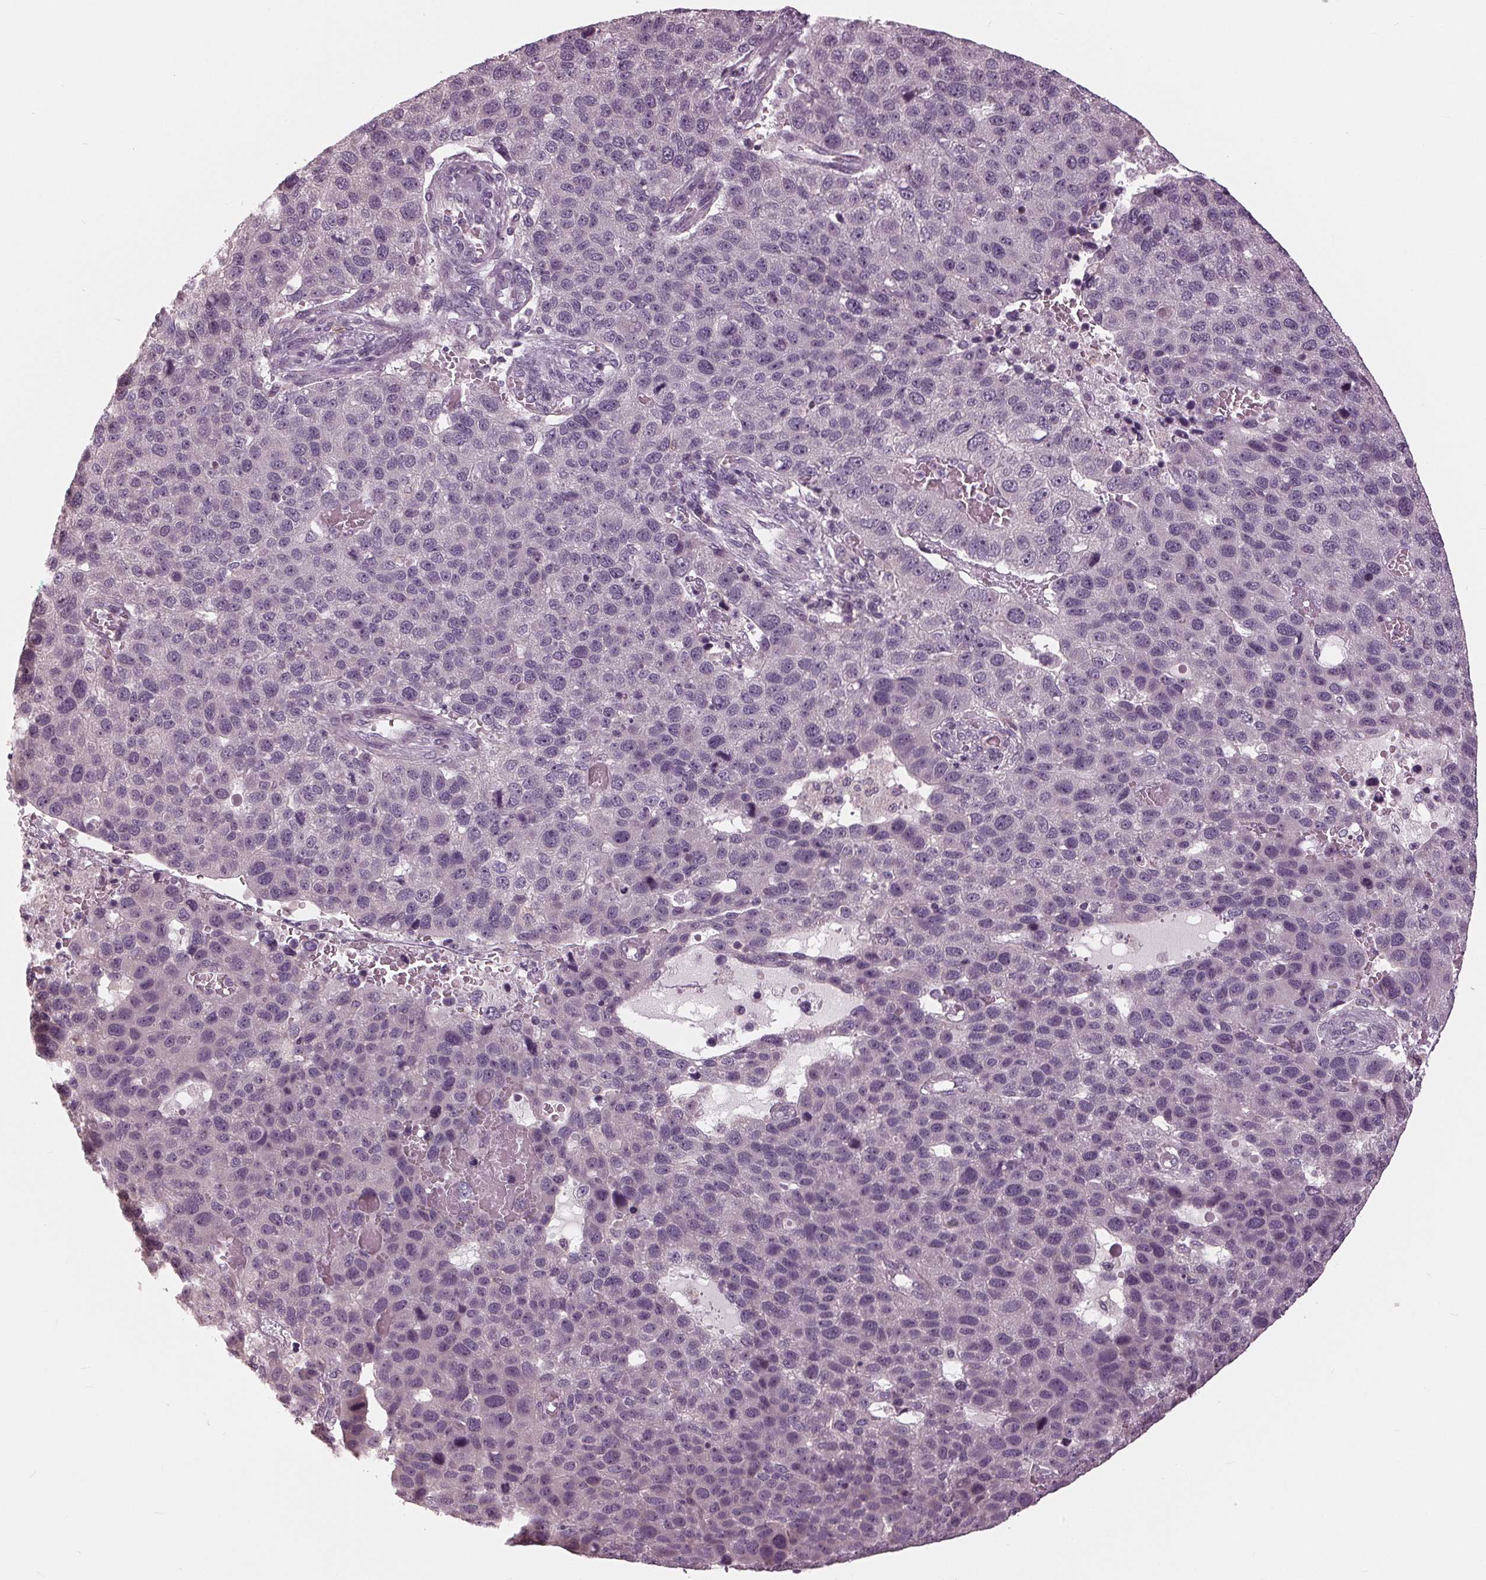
{"staining": {"intensity": "negative", "quantity": "none", "location": "none"}, "tissue": "pancreatic cancer", "cell_type": "Tumor cells", "image_type": "cancer", "snomed": [{"axis": "morphology", "description": "Adenocarcinoma, NOS"}, {"axis": "topography", "description": "Pancreas"}], "caption": "Photomicrograph shows no protein positivity in tumor cells of adenocarcinoma (pancreatic) tissue.", "gene": "SIGLEC6", "patient": {"sex": "female", "age": 61}}